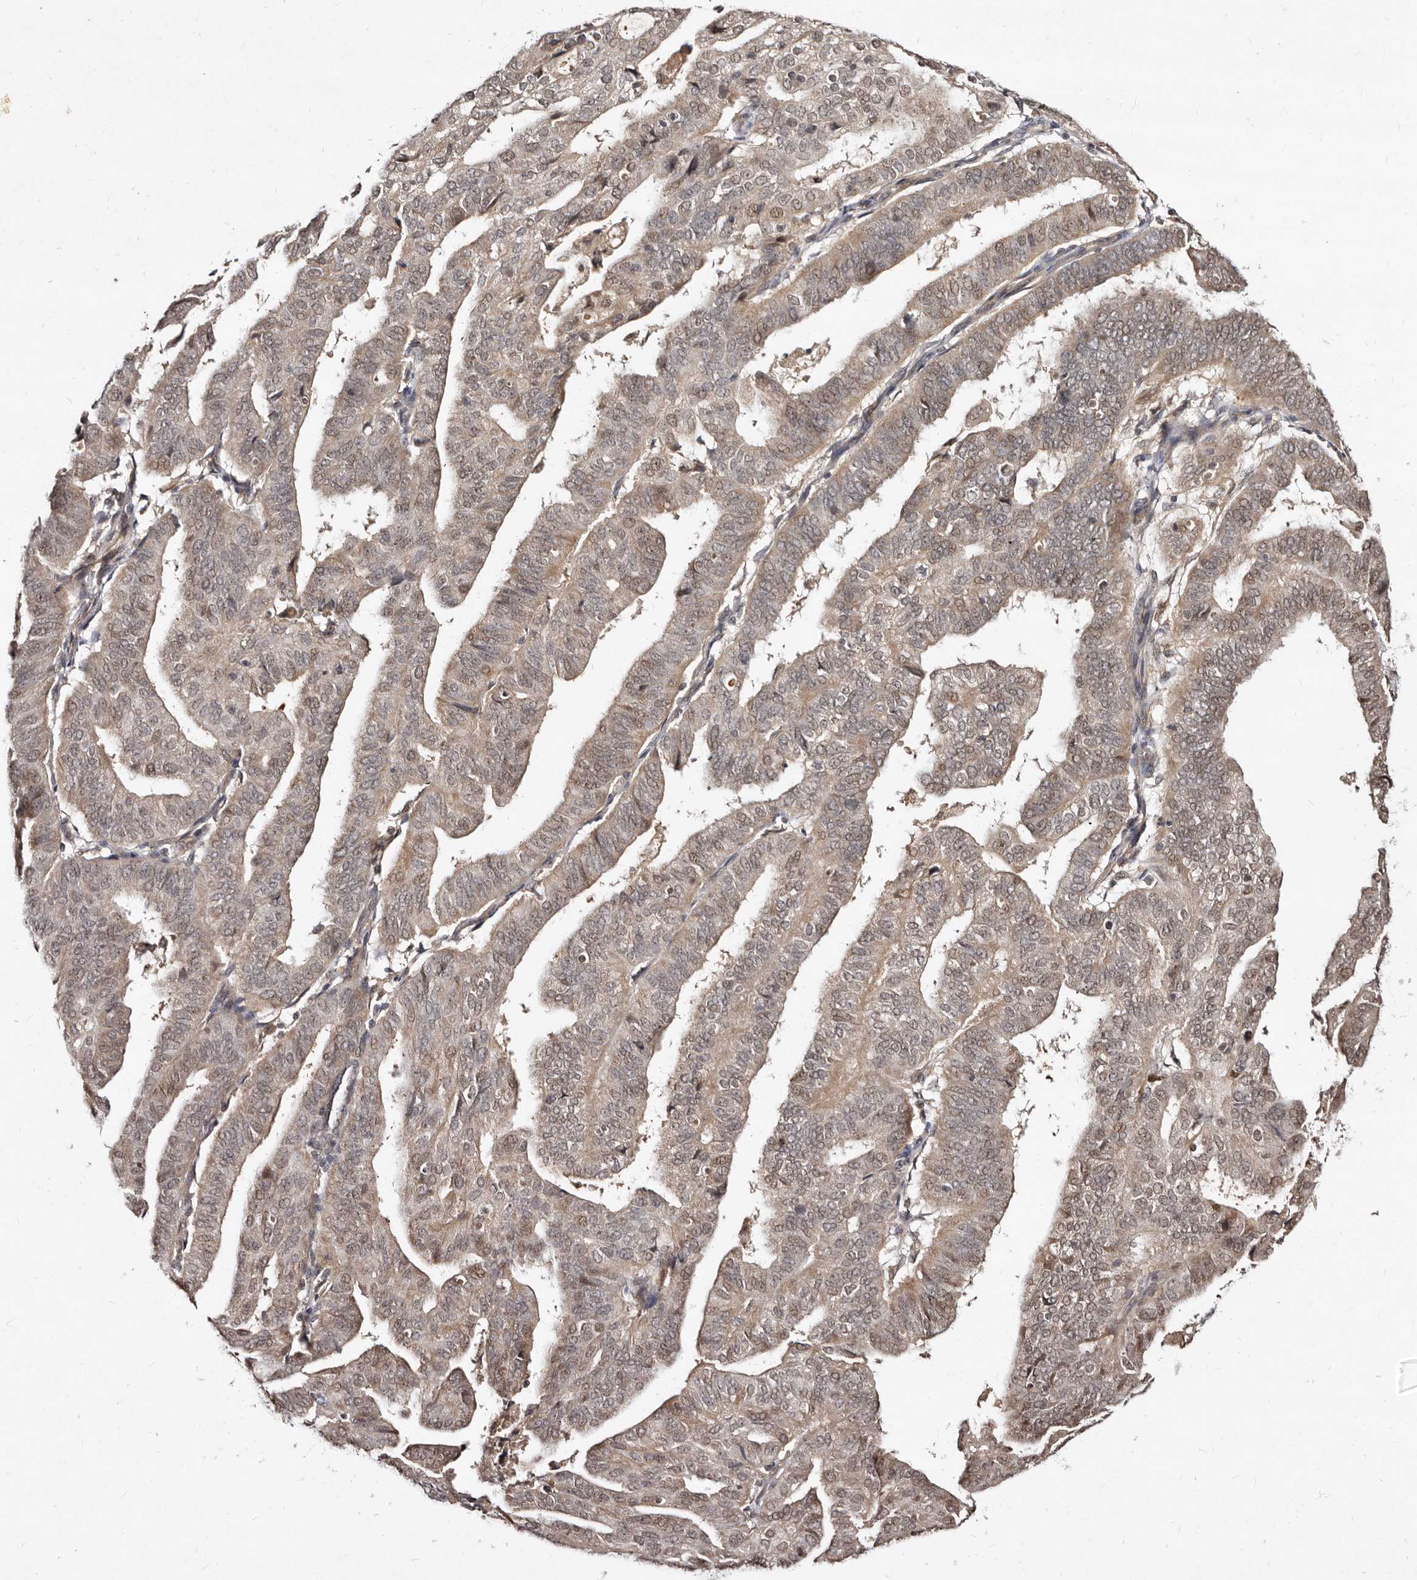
{"staining": {"intensity": "weak", "quantity": "25%-75%", "location": "cytoplasmic/membranous,nuclear"}, "tissue": "endometrial cancer", "cell_type": "Tumor cells", "image_type": "cancer", "snomed": [{"axis": "morphology", "description": "Adenocarcinoma, NOS"}, {"axis": "topography", "description": "Uterus"}], "caption": "Immunohistochemical staining of adenocarcinoma (endometrial) demonstrates low levels of weak cytoplasmic/membranous and nuclear positivity in about 25%-75% of tumor cells.", "gene": "LCORL", "patient": {"sex": "female", "age": 77}}